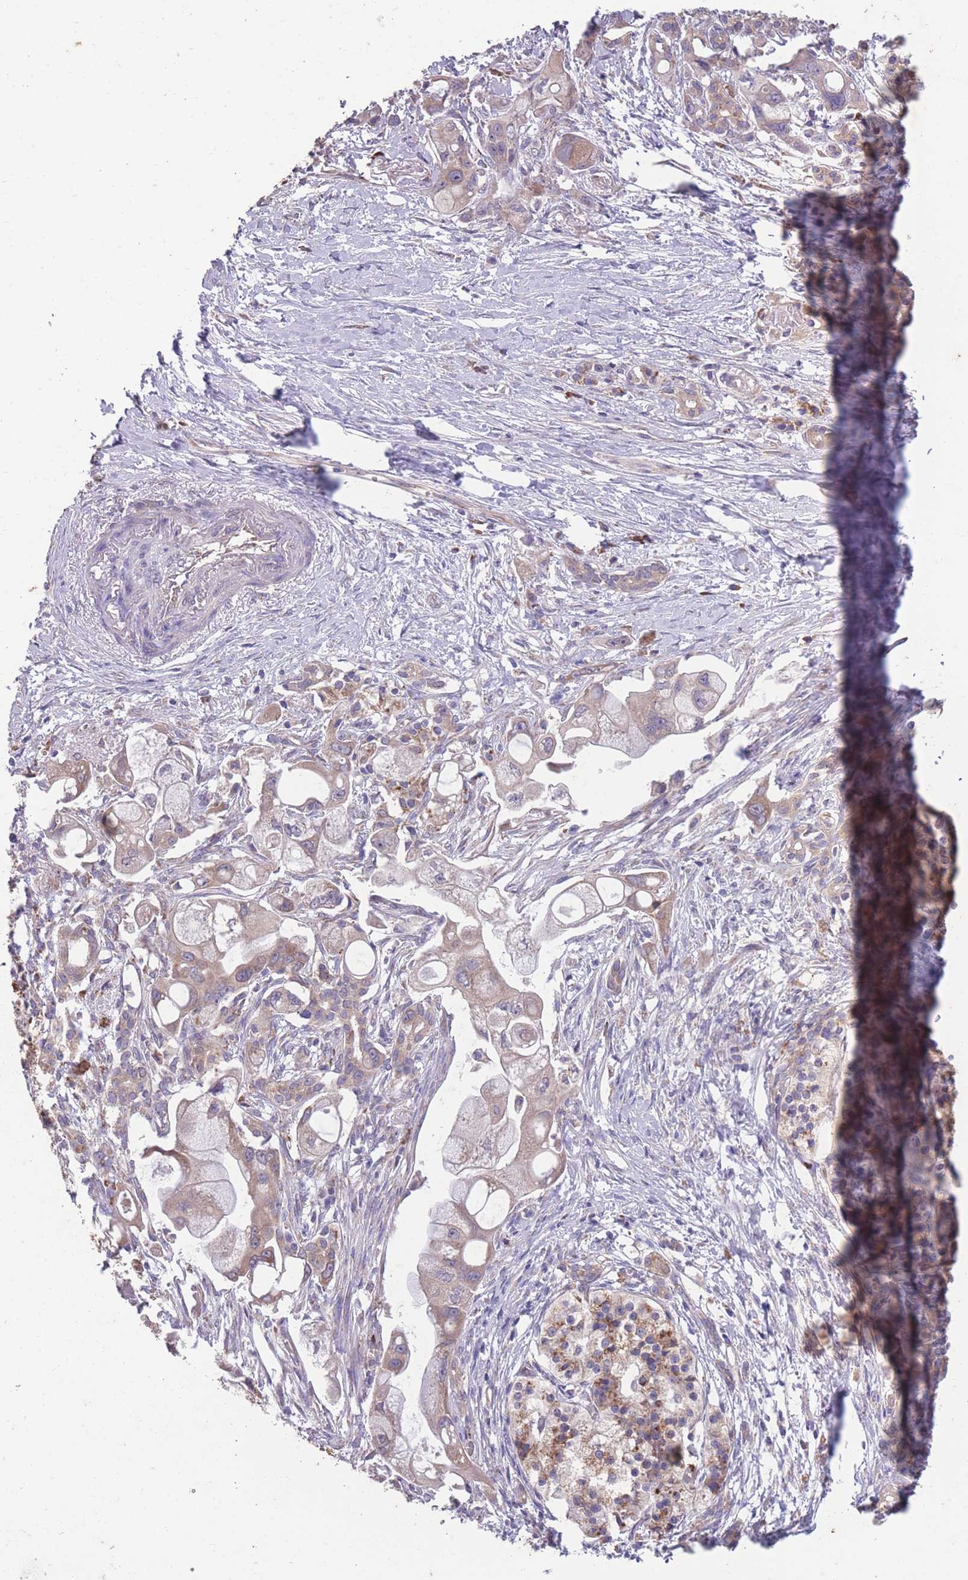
{"staining": {"intensity": "moderate", "quantity": "25%-75%", "location": "cytoplasmic/membranous"}, "tissue": "pancreatic cancer", "cell_type": "Tumor cells", "image_type": "cancer", "snomed": [{"axis": "morphology", "description": "Adenocarcinoma, NOS"}, {"axis": "topography", "description": "Pancreas"}], "caption": "DAB (3,3'-diaminobenzidine) immunohistochemical staining of human pancreatic adenocarcinoma shows moderate cytoplasmic/membranous protein expression in approximately 25%-75% of tumor cells.", "gene": "STIM2", "patient": {"sex": "male", "age": 68}}